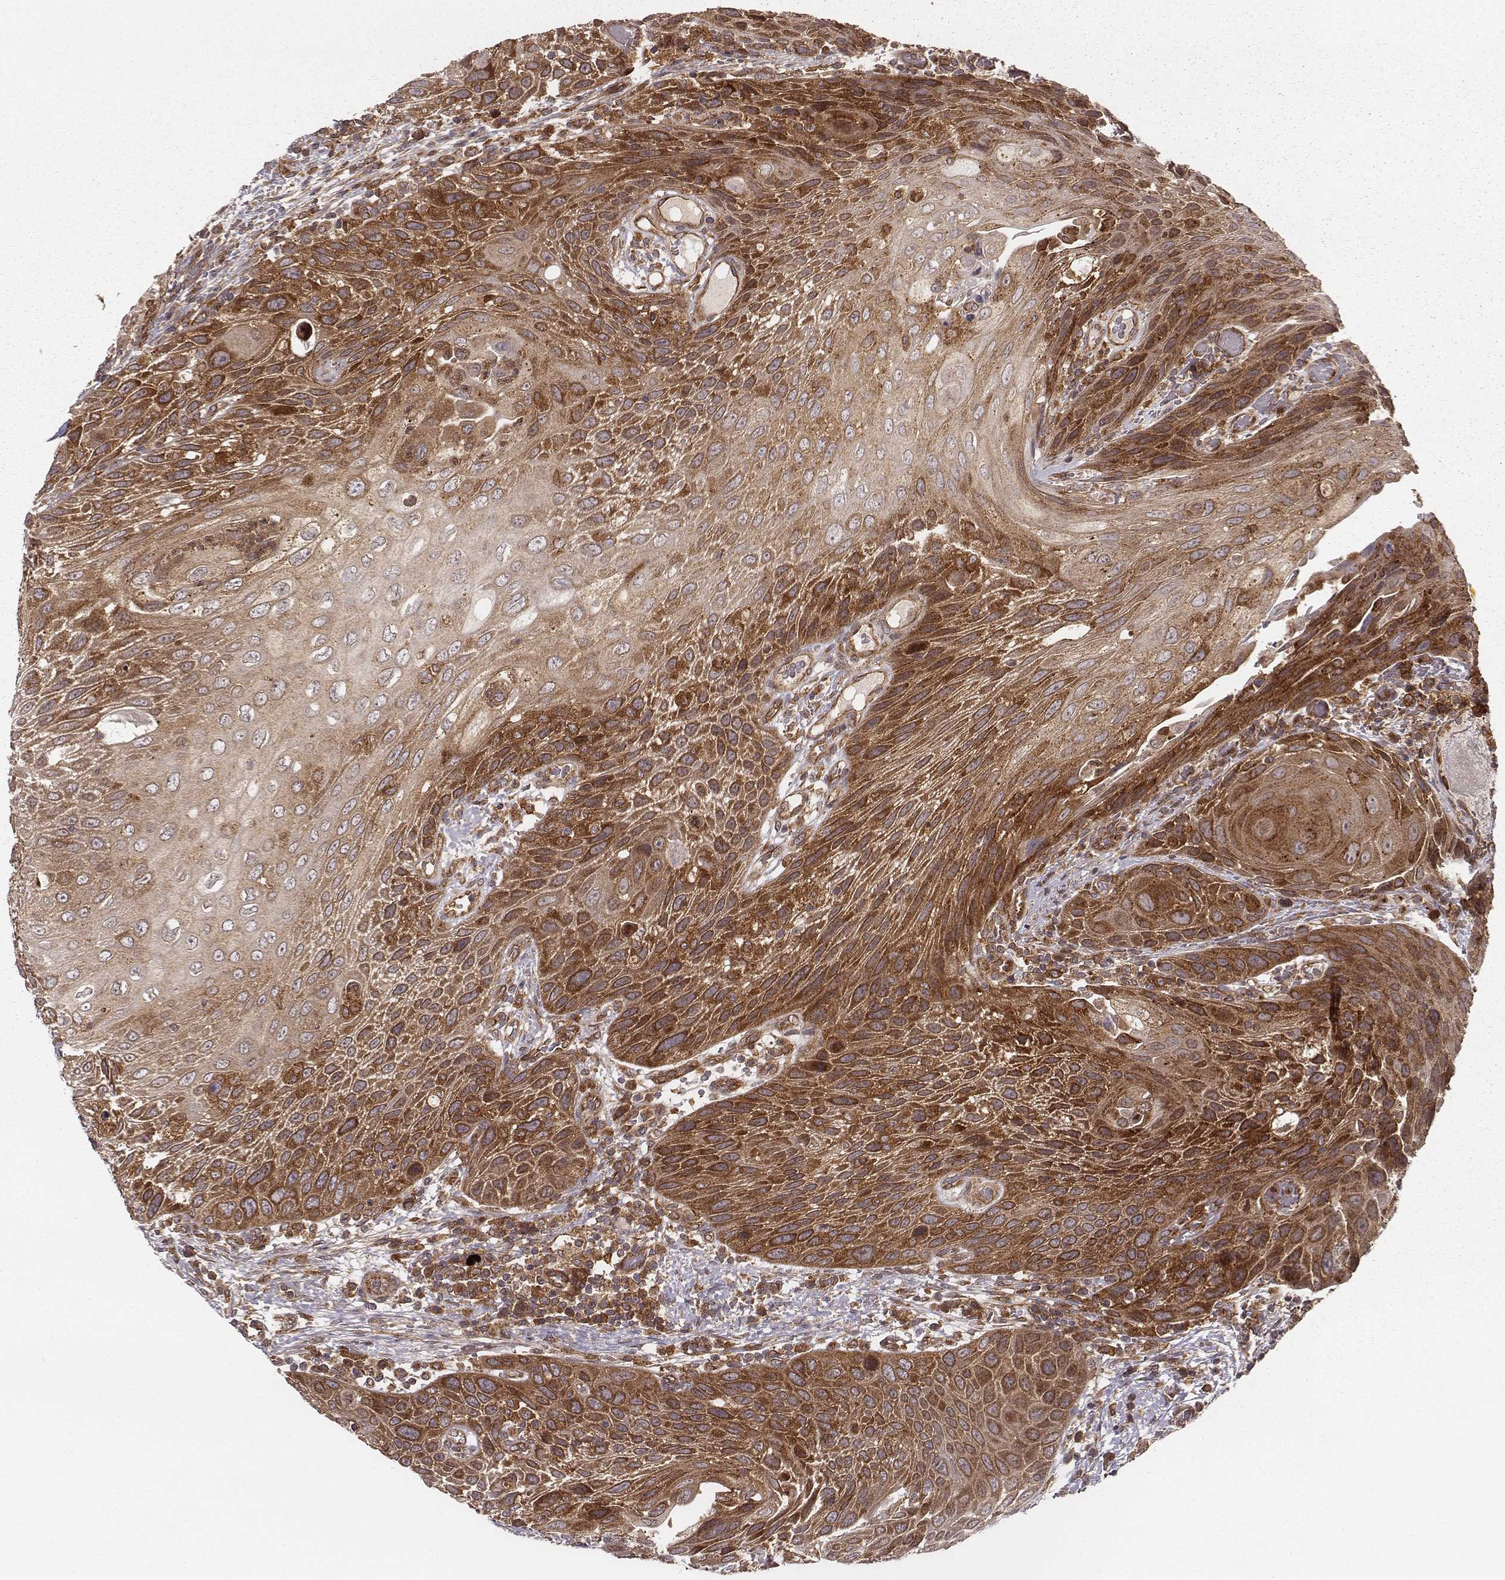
{"staining": {"intensity": "strong", "quantity": ">75%", "location": "cytoplasmic/membranous"}, "tissue": "head and neck cancer", "cell_type": "Tumor cells", "image_type": "cancer", "snomed": [{"axis": "morphology", "description": "Squamous cell carcinoma, NOS"}, {"axis": "topography", "description": "Head-Neck"}], "caption": "Immunohistochemistry (IHC) histopathology image of human squamous cell carcinoma (head and neck) stained for a protein (brown), which demonstrates high levels of strong cytoplasmic/membranous staining in about >75% of tumor cells.", "gene": "VPS26A", "patient": {"sex": "male", "age": 69}}